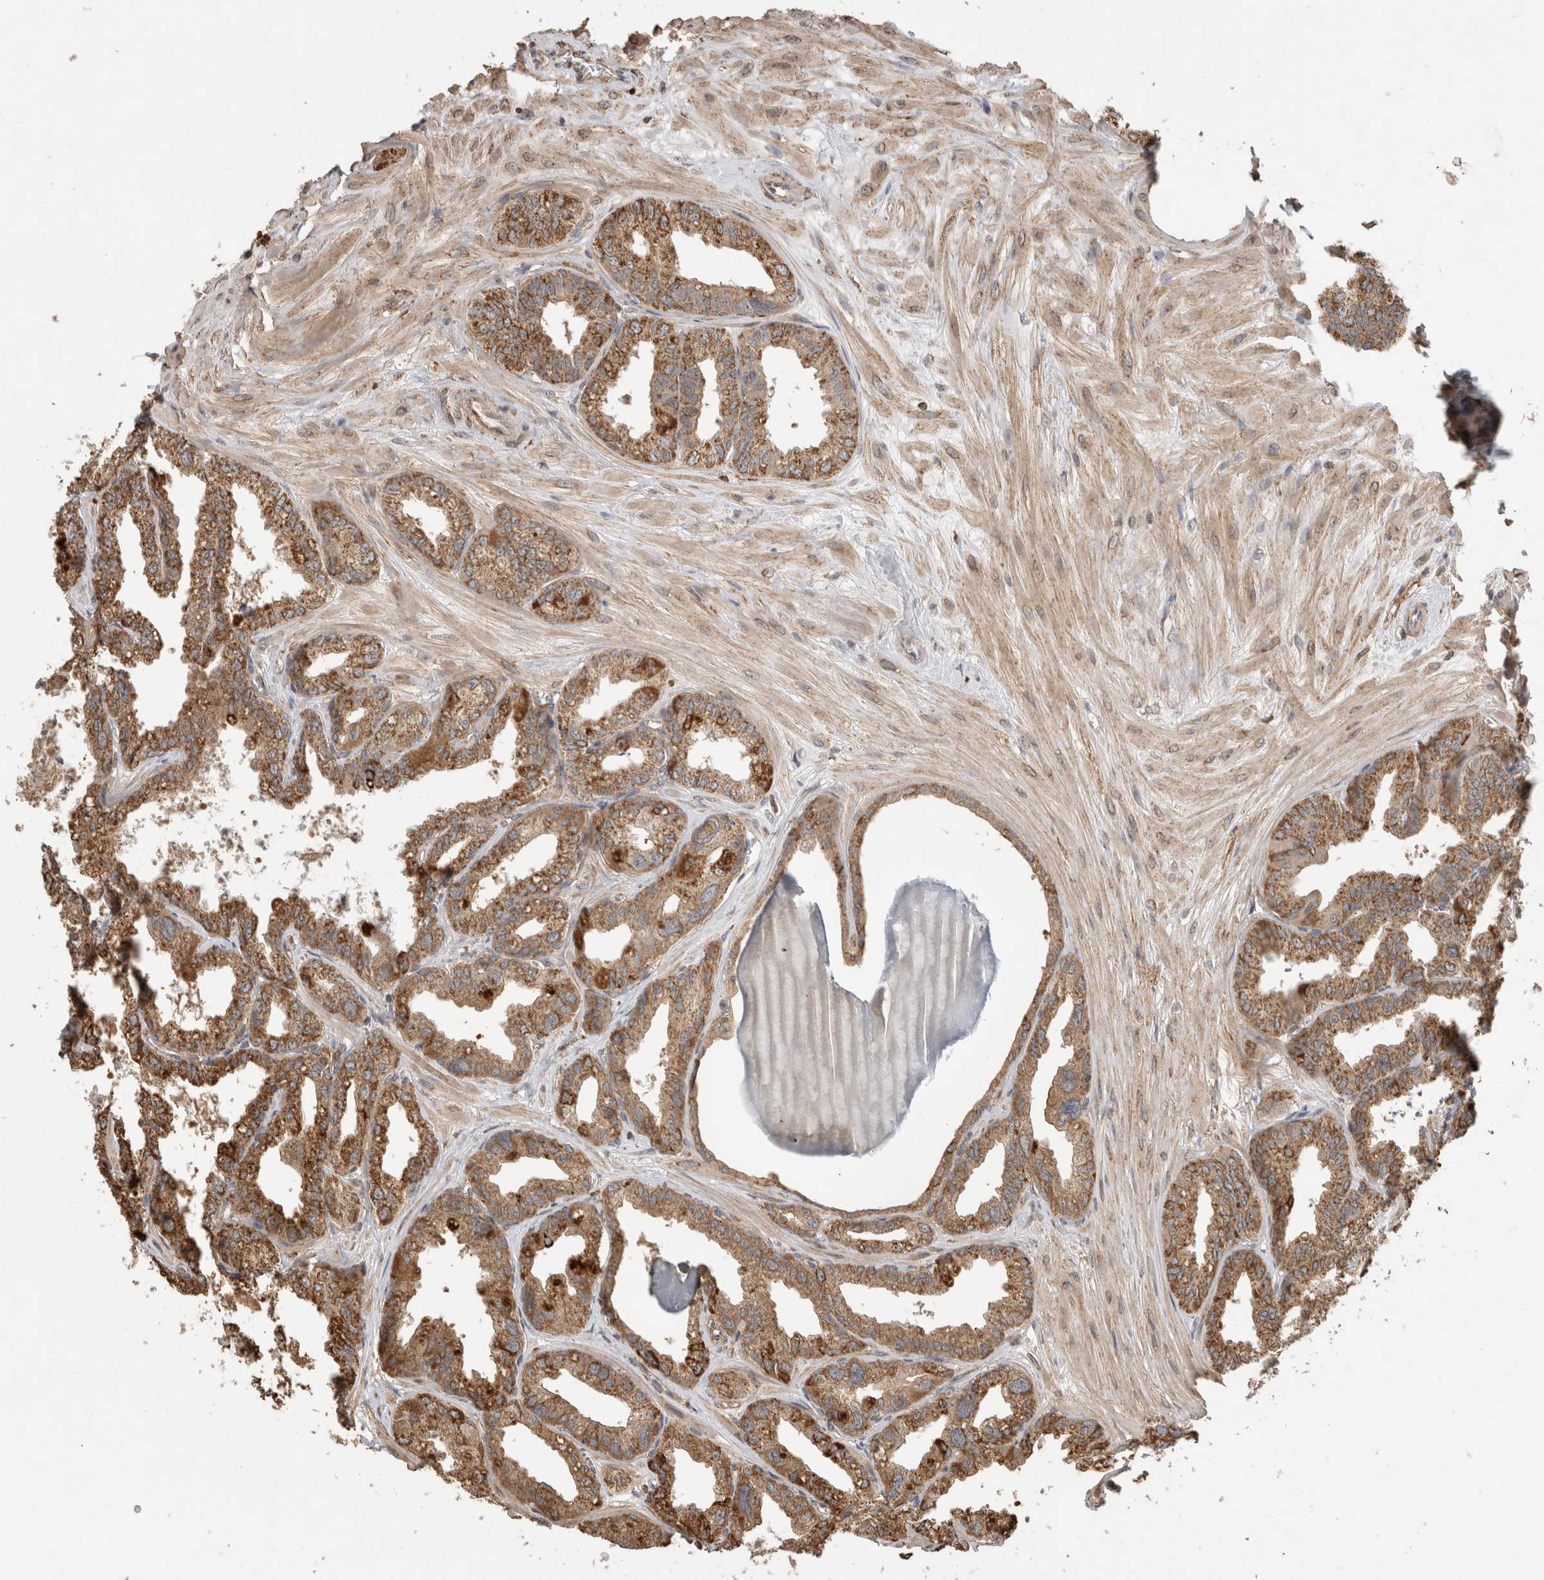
{"staining": {"intensity": "strong", "quantity": ">75%", "location": "cytoplasmic/membranous"}, "tissue": "seminal vesicle", "cell_type": "Glandular cells", "image_type": "normal", "snomed": [{"axis": "morphology", "description": "Normal tissue, NOS"}, {"axis": "topography", "description": "Prostate"}, {"axis": "topography", "description": "Seminal veicle"}], "caption": "This photomicrograph reveals IHC staining of unremarkable human seminal vesicle, with high strong cytoplasmic/membranous positivity in about >75% of glandular cells.", "gene": "IMMP2L", "patient": {"sex": "male", "age": 51}}